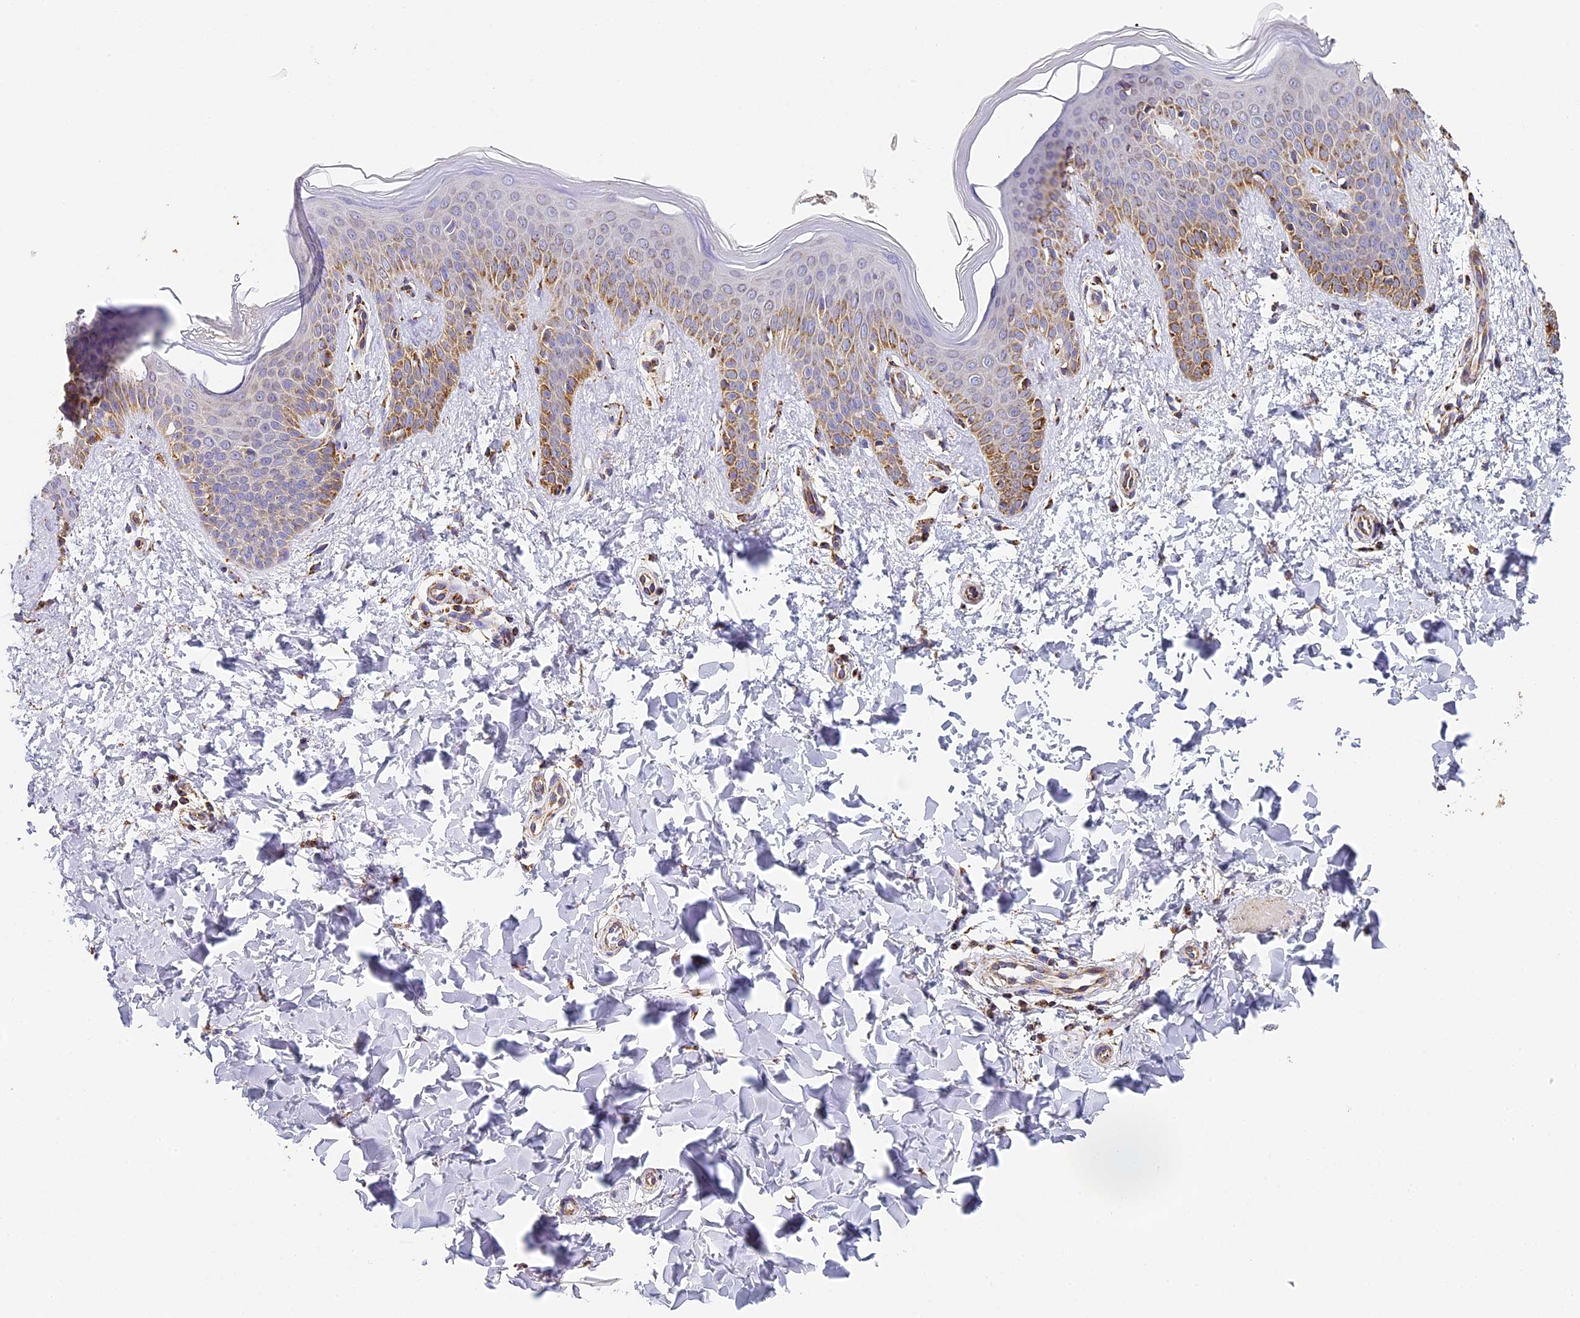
{"staining": {"intensity": "moderate", "quantity": ">75%", "location": "cytoplasmic/membranous"}, "tissue": "skin", "cell_type": "Fibroblasts", "image_type": "normal", "snomed": [{"axis": "morphology", "description": "Normal tissue, NOS"}, {"axis": "topography", "description": "Skin"}], "caption": "Immunohistochemical staining of normal human skin demonstrates medium levels of moderate cytoplasmic/membranous positivity in approximately >75% of fibroblasts. Nuclei are stained in blue.", "gene": "STK17A", "patient": {"sex": "male", "age": 36}}